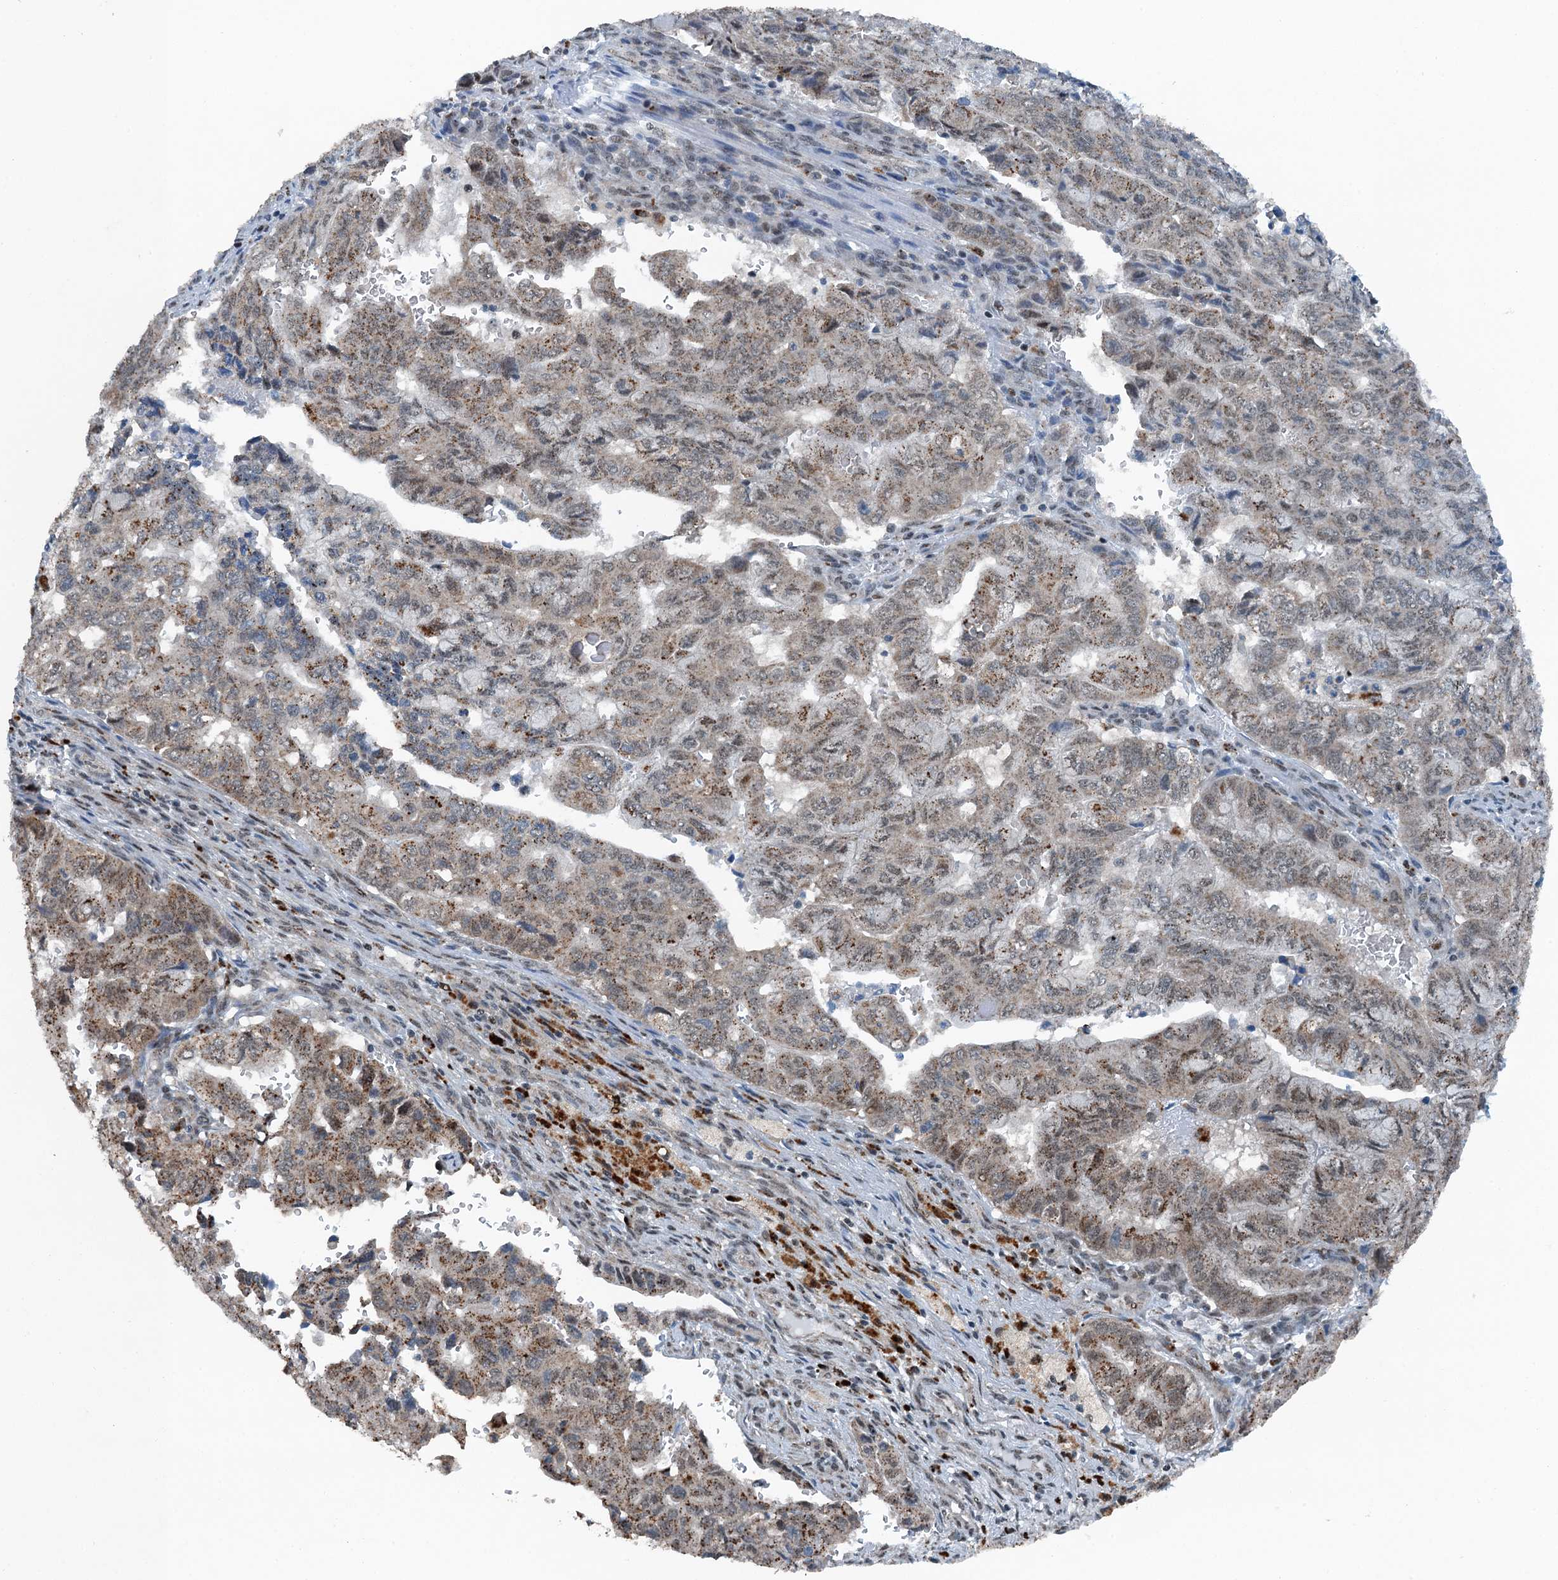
{"staining": {"intensity": "moderate", "quantity": ">75%", "location": "cytoplasmic/membranous"}, "tissue": "pancreatic cancer", "cell_type": "Tumor cells", "image_type": "cancer", "snomed": [{"axis": "morphology", "description": "Adenocarcinoma, NOS"}, {"axis": "topography", "description": "Pancreas"}], "caption": "Human adenocarcinoma (pancreatic) stained with a protein marker shows moderate staining in tumor cells.", "gene": "BMERB1", "patient": {"sex": "male", "age": 51}}